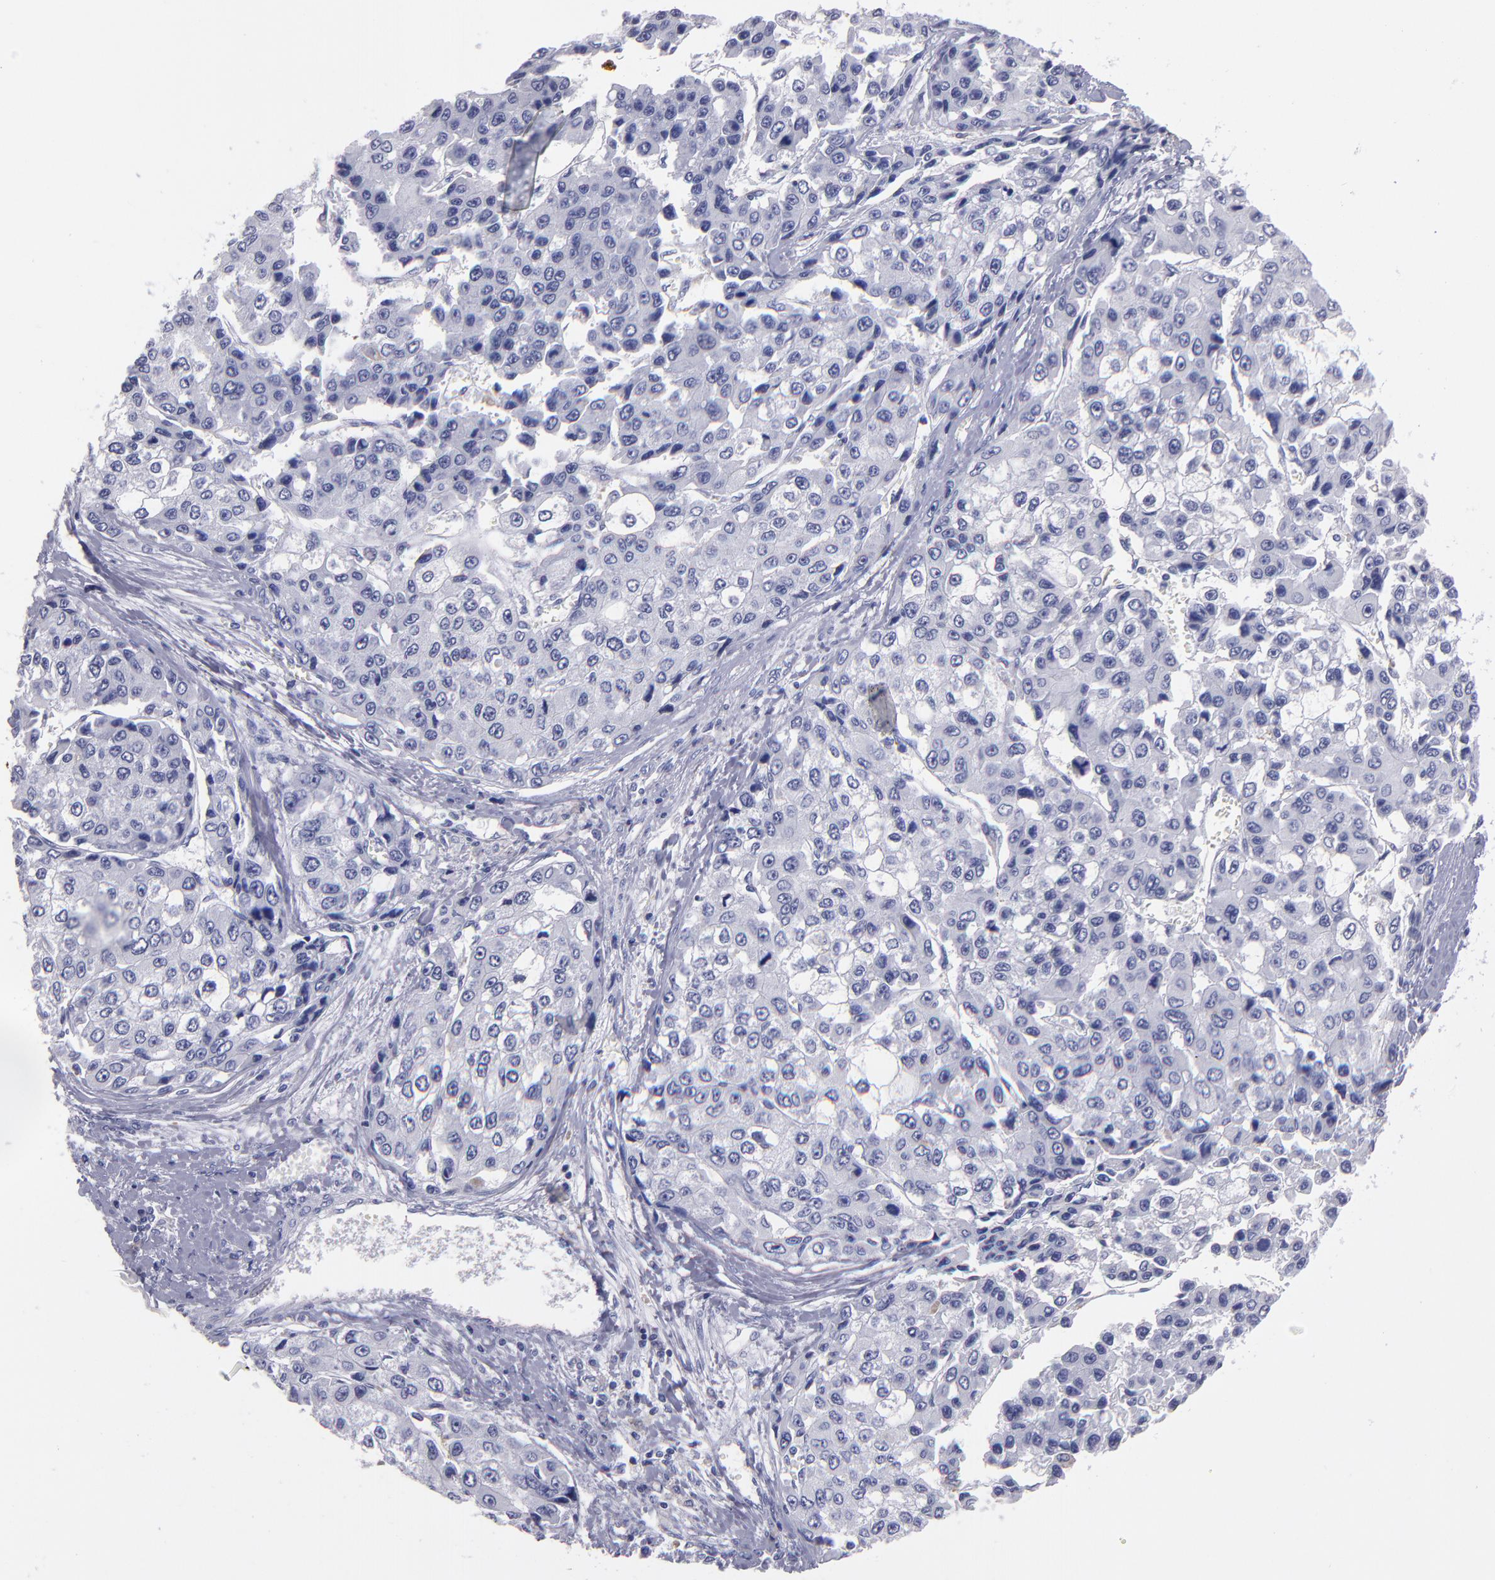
{"staining": {"intensity": "negative", "quantity": "none", "location": "none"}, "tissue": "liver cancer", "cell_type": "Tumor cells", "image_type": "cancer", "snomed": [{"axis": "morphology", "description": "Carcinoma, Hepatocellular, NOS"}, {"axis": "topography", "description": "Liver"}], "caption": "Tumor cells are negative for protein expression in human liver cancer (hepatocellular carcinoma).", "gene": "MB", "patient": {"sex": "female", "age": 66}}